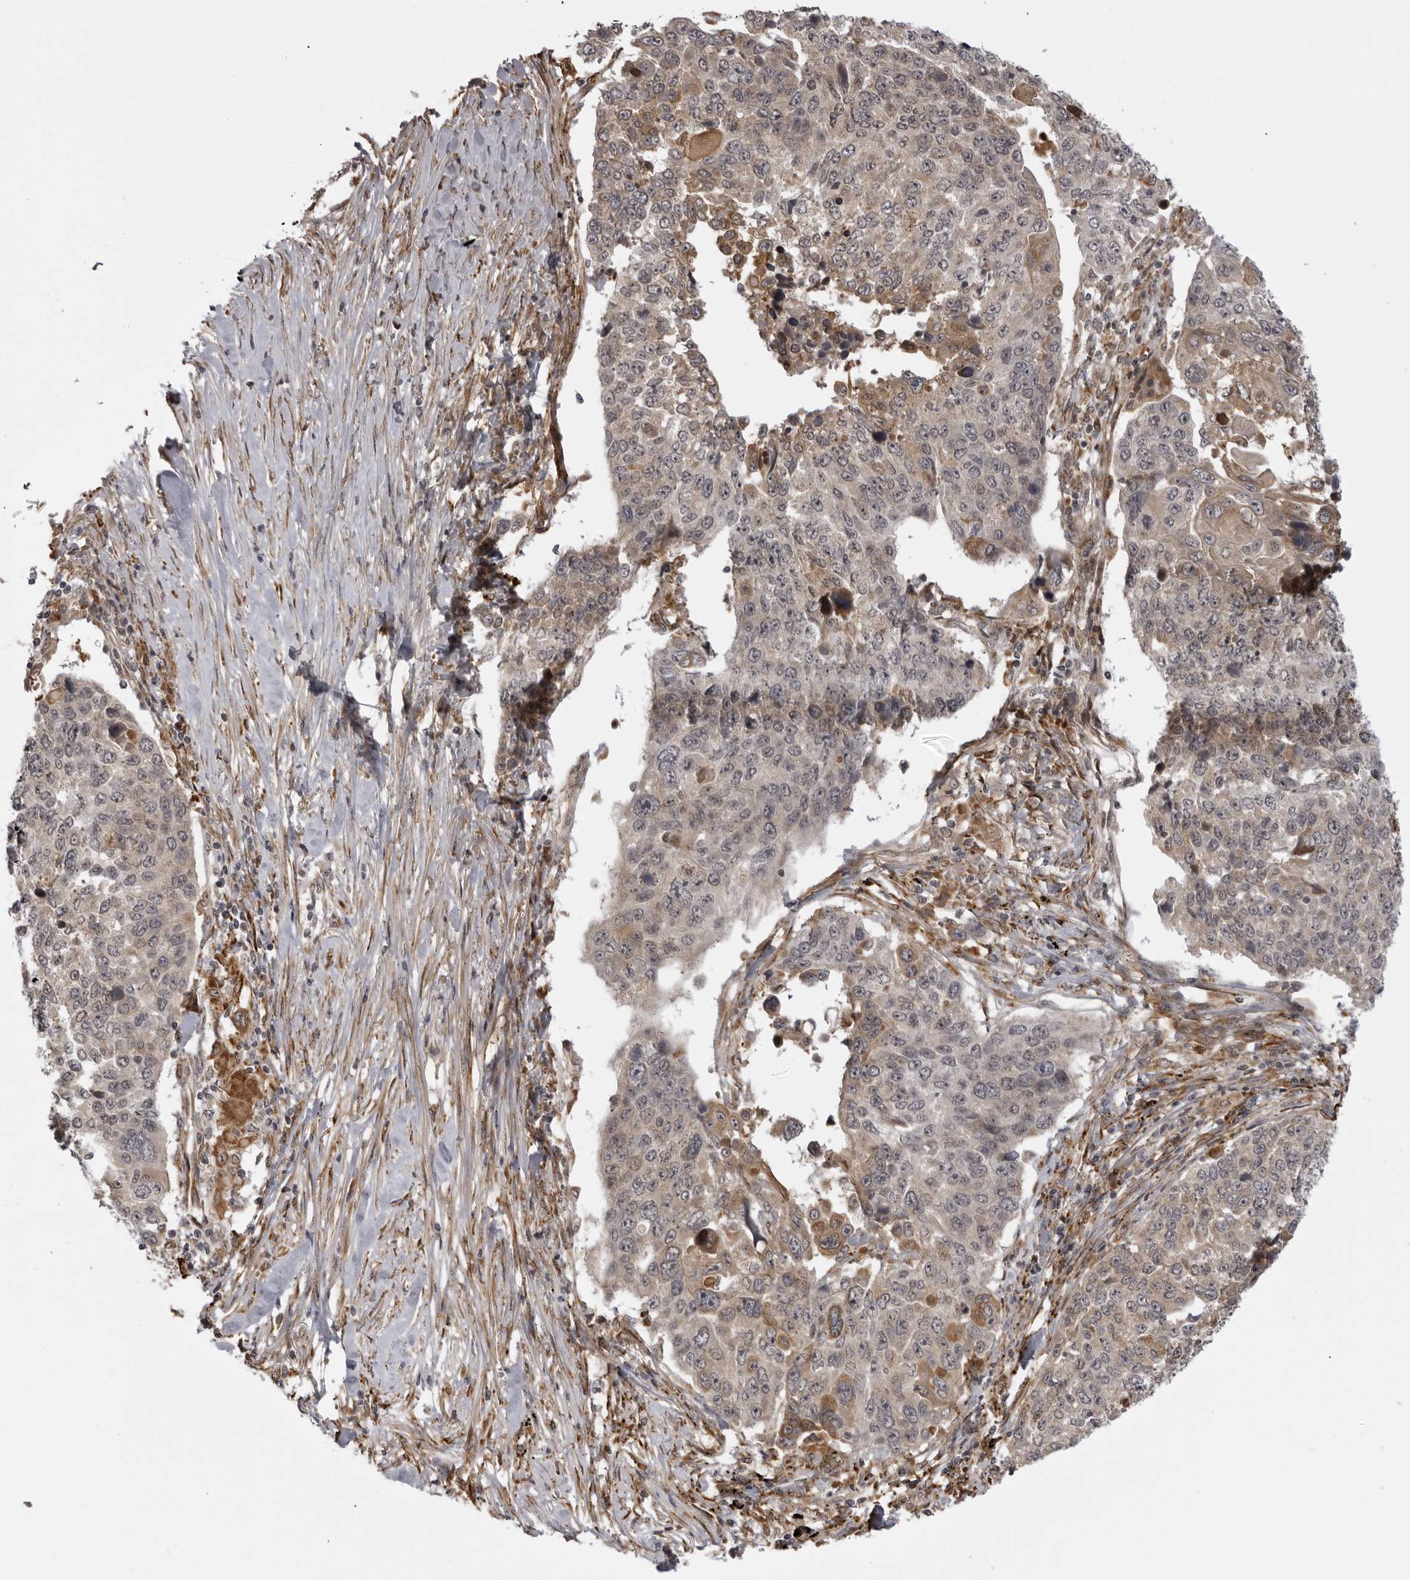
{"staining": {"intensity": "weak", "quantity": "25%-75%", "location": "cytoplasmic/membranous"}, "tissue": "lung cancer", "cell_type": "Tumor cells", "image_type": "cancer", "snomed": [{"axis": "morphology", "description": "Squamous cell carcinoma, NOS"}, {"axis": "topography", "description": "Lung"}], "caption": "Lung cancer was stained to show a protein in brown. There is low levels of weak cytoplasmic/membranous expression in approximately 25%-75% of tumor cells. The protein is shown in brown color, while the nuclei are stained blue.", "gene": "DNAH14", "patient": {"sex": "male", "age": 66}}